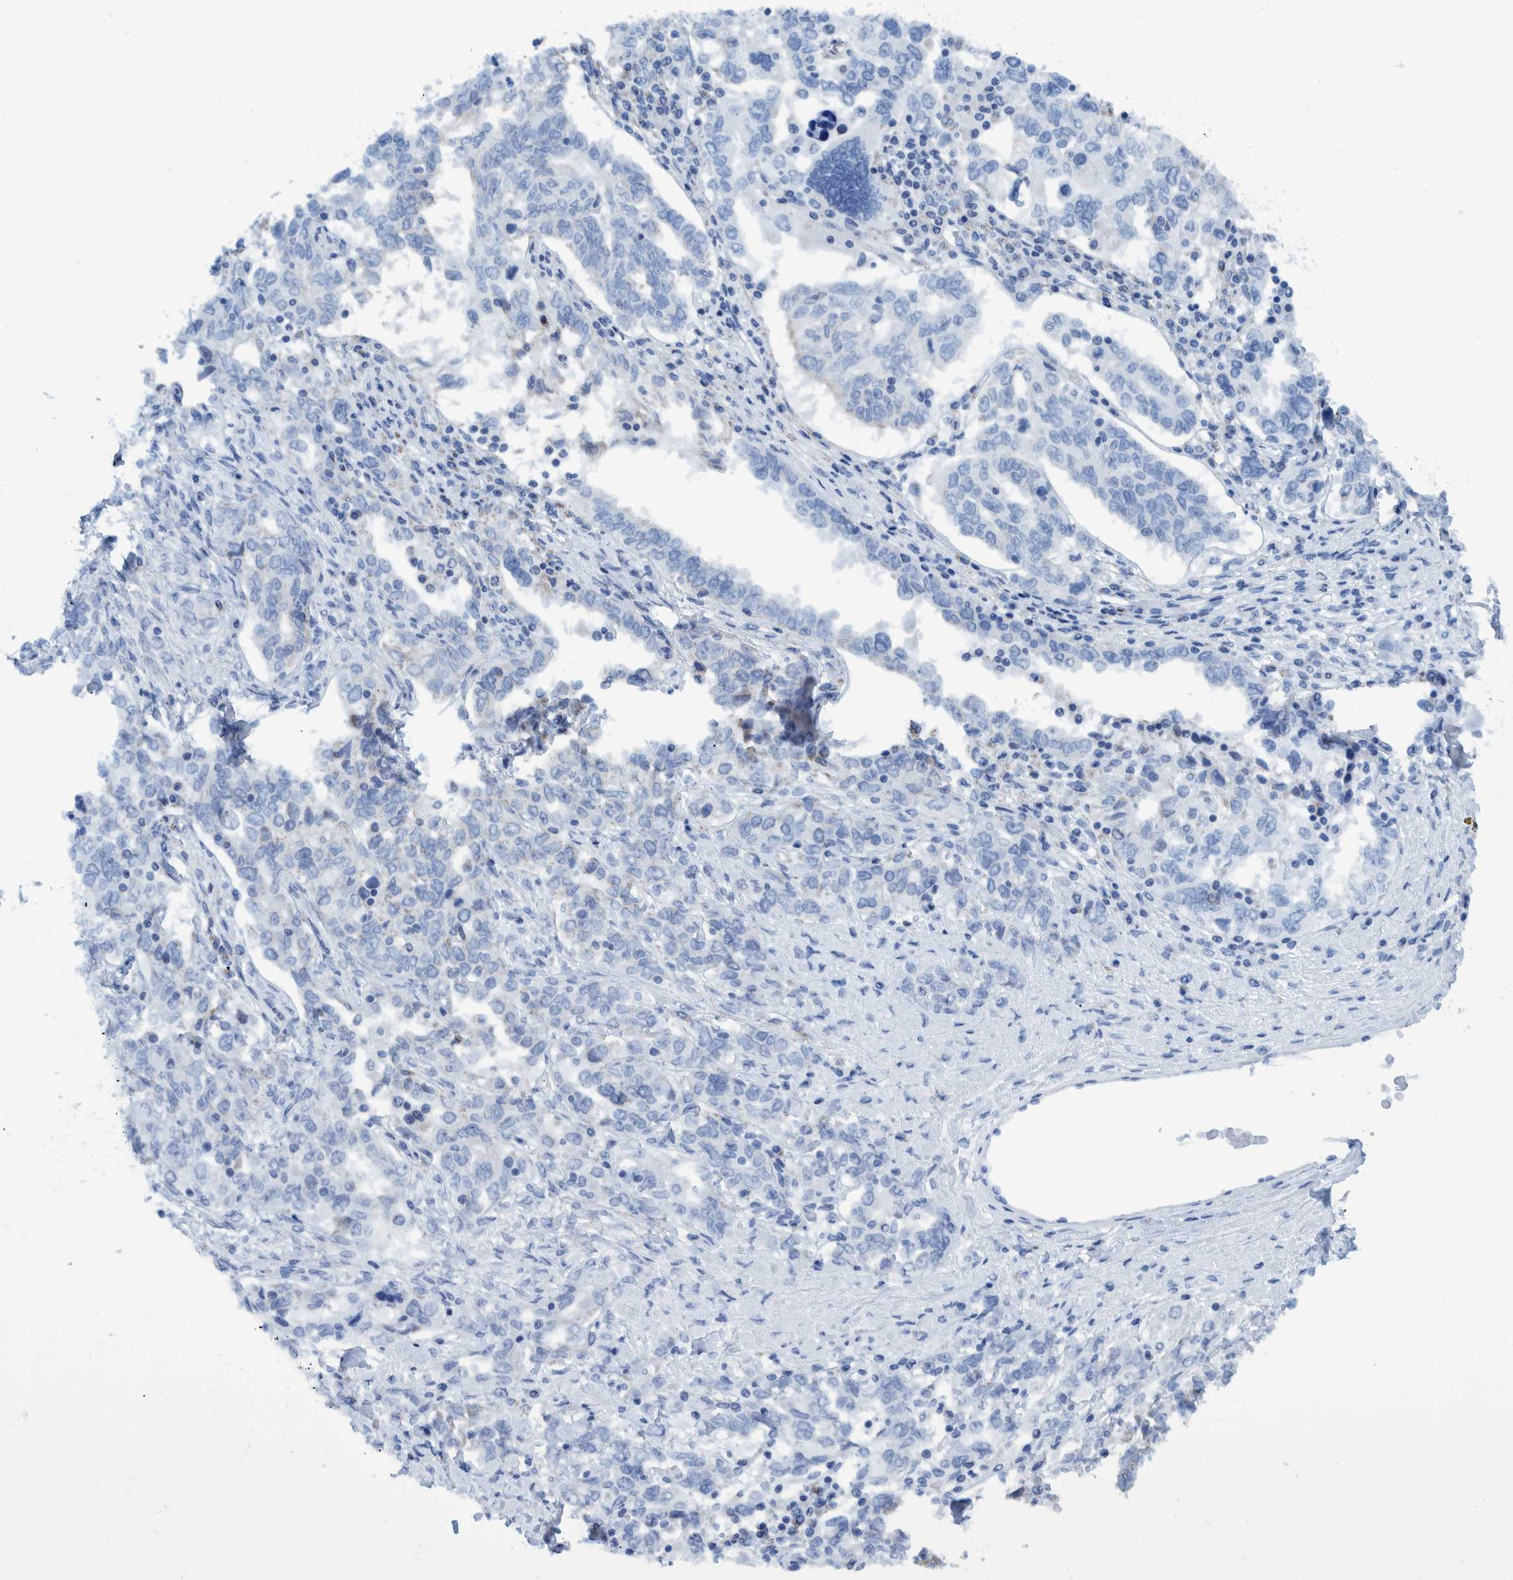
{"staining": {"intensity": "negative", "quantity": "none", "location": "none"}, "tissue": "ovarian cancer", "cell_type": "Tumor cells", "image_type": "cancer", "snomed": [{"axis": "morphology", "description": "Carcinoma, endometroid"}, {"axis": "topography", "description": "Ovary"}], "caption": "This is a photomicrograph of immunohistochemistry (IHC) staining of ovarian cancer (endometroid carcinoma), which shows no staining in tumor cells. (Brightfield microscopy of DAB (3,3'-diaminobenzidine) immunohistochemistry at high magnification).", "gene": "BZW2", "patient": {"sex": "female", "age": 62}}